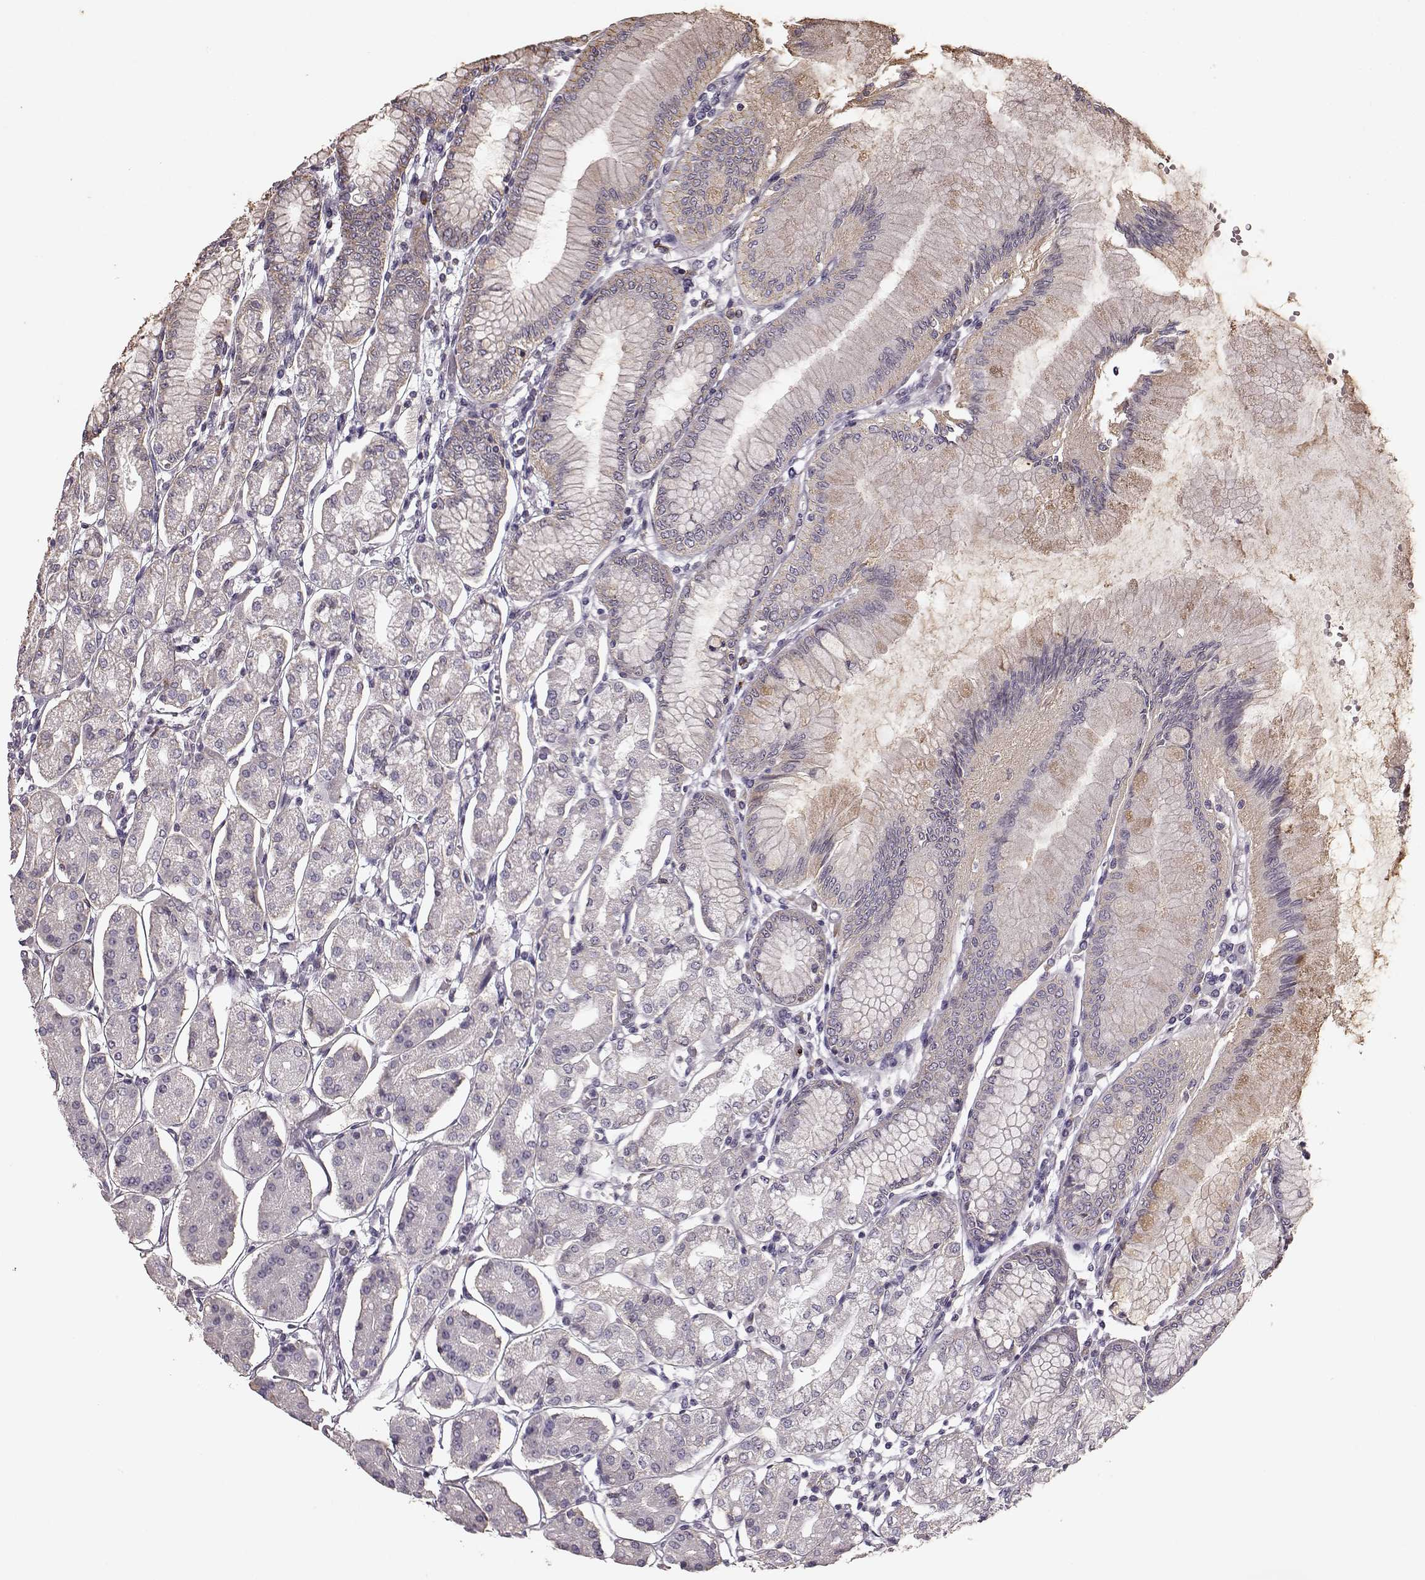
{"staining": {"intensity": "weak", "quantity": "<25%", "location": "cytoplasmic/membranous"}, "tissue": "stomach", "cell_type": "Glandular cells", "image_type": "normal", "snomed": [{"axis": "morphology", "description": "Normal tissue, NOS"}, {"axis": "topography", "description": "Skeletal muscle"}, {"axis": "topography", "description": "Stomach"}], "caption": "IHC photomicrograph of benign stomach stained for a protein (brown), which displays no staining in glandular cells. (DAB IHC visualized using brightfield microscopy, high magnification).", "gene": "PDCD1", "patient": {"sex": "female", "age": 57}}